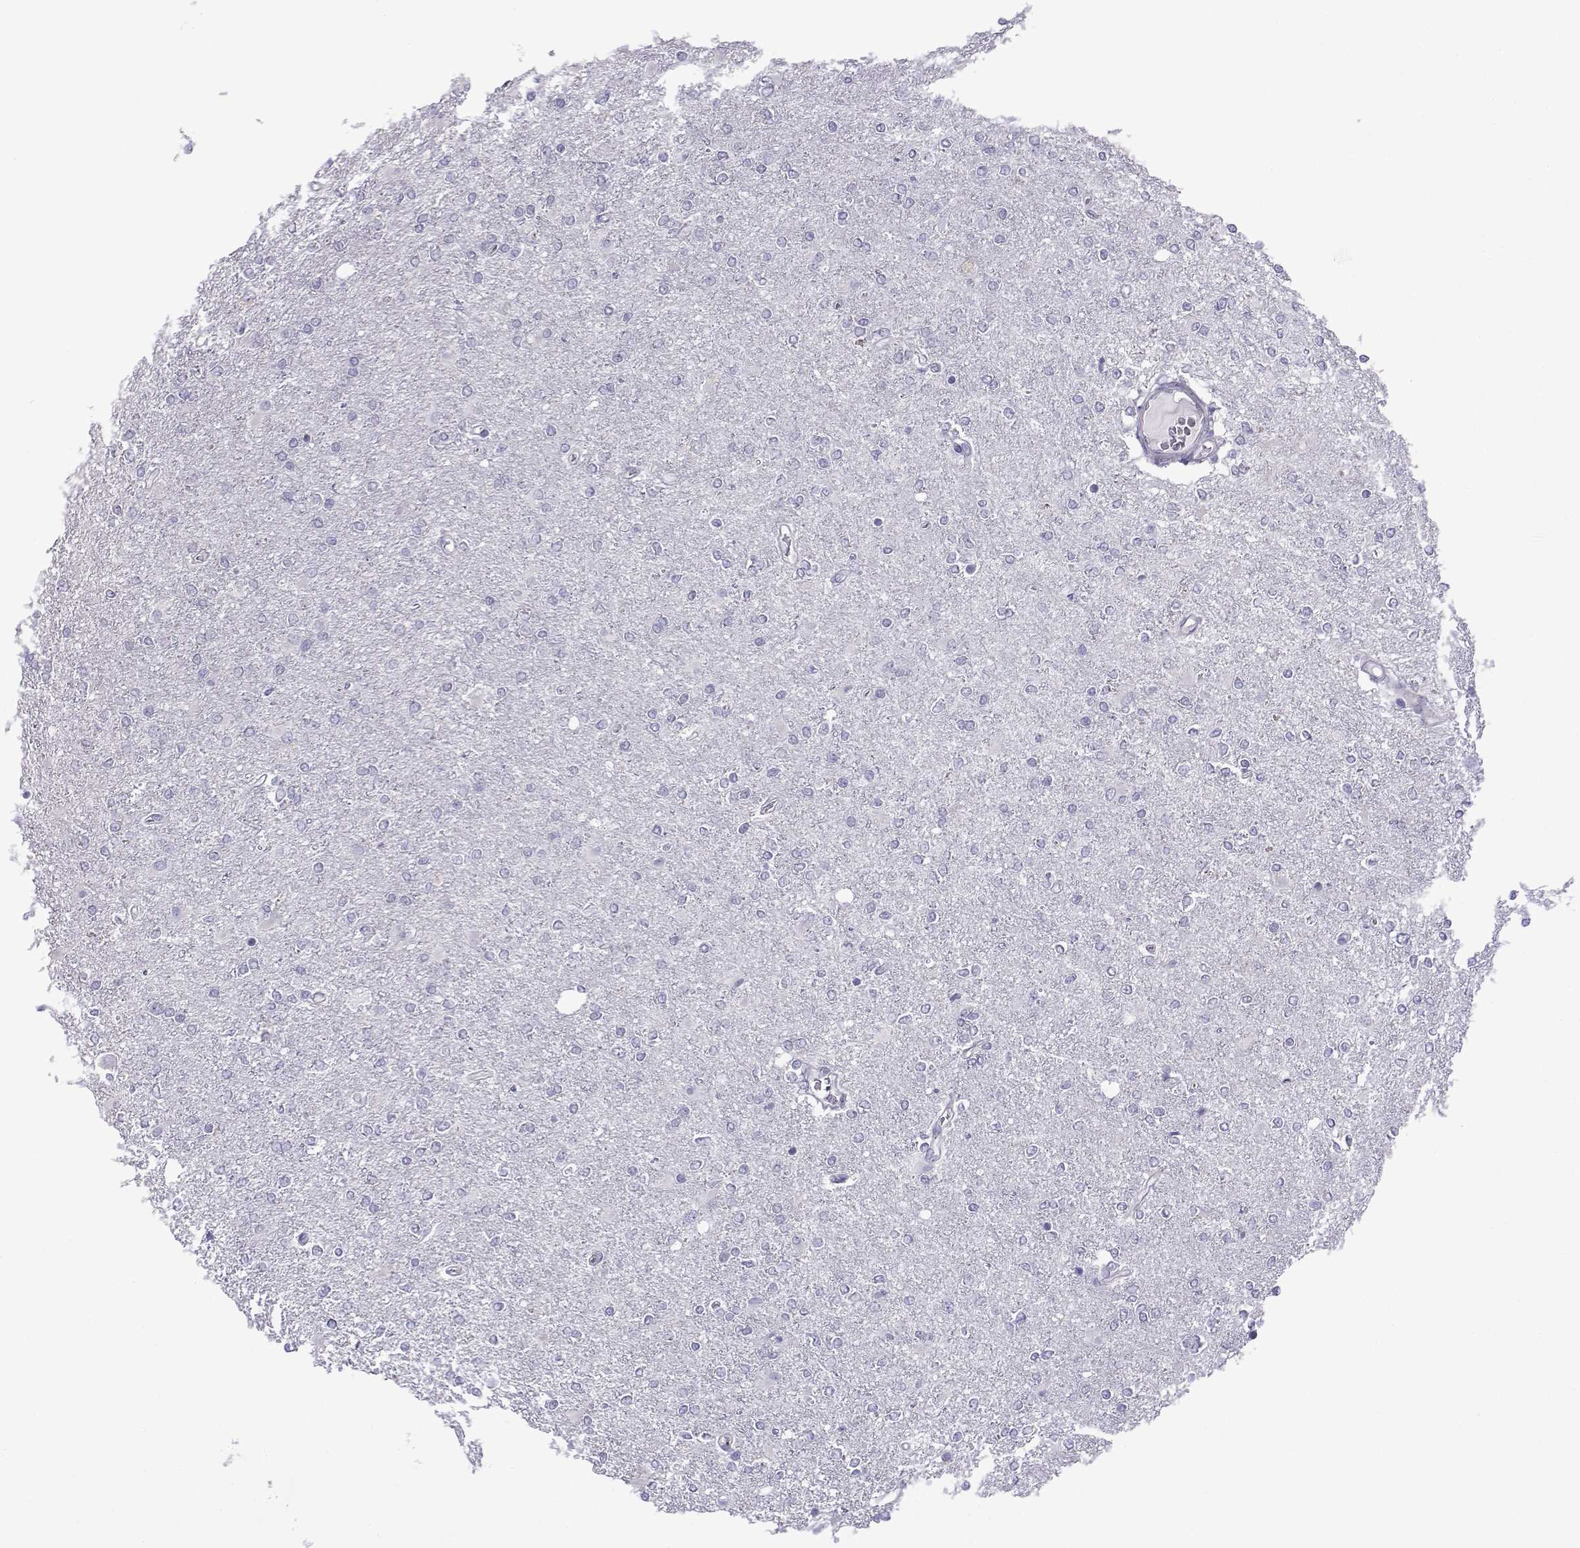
{"staining": {"intensity": "negative", "quantity": "none", "location": "none"}, "tissue": "glioma", "cell_type": "Tumor cells", "image_type": "cancer", "snomed": [{"axis": "morphology", "description": "Glioma, malignant, High grade"}, {"axis": "topography", "description": "Cerebral cortex"}], "caption": "IHC micrograph of neoplastic tissue: glioma stained with DAB exhibits no significant protein positivity in tumor cells.", "gene": "CFAP70", "patient": {"sex": "male", "age": 70}}